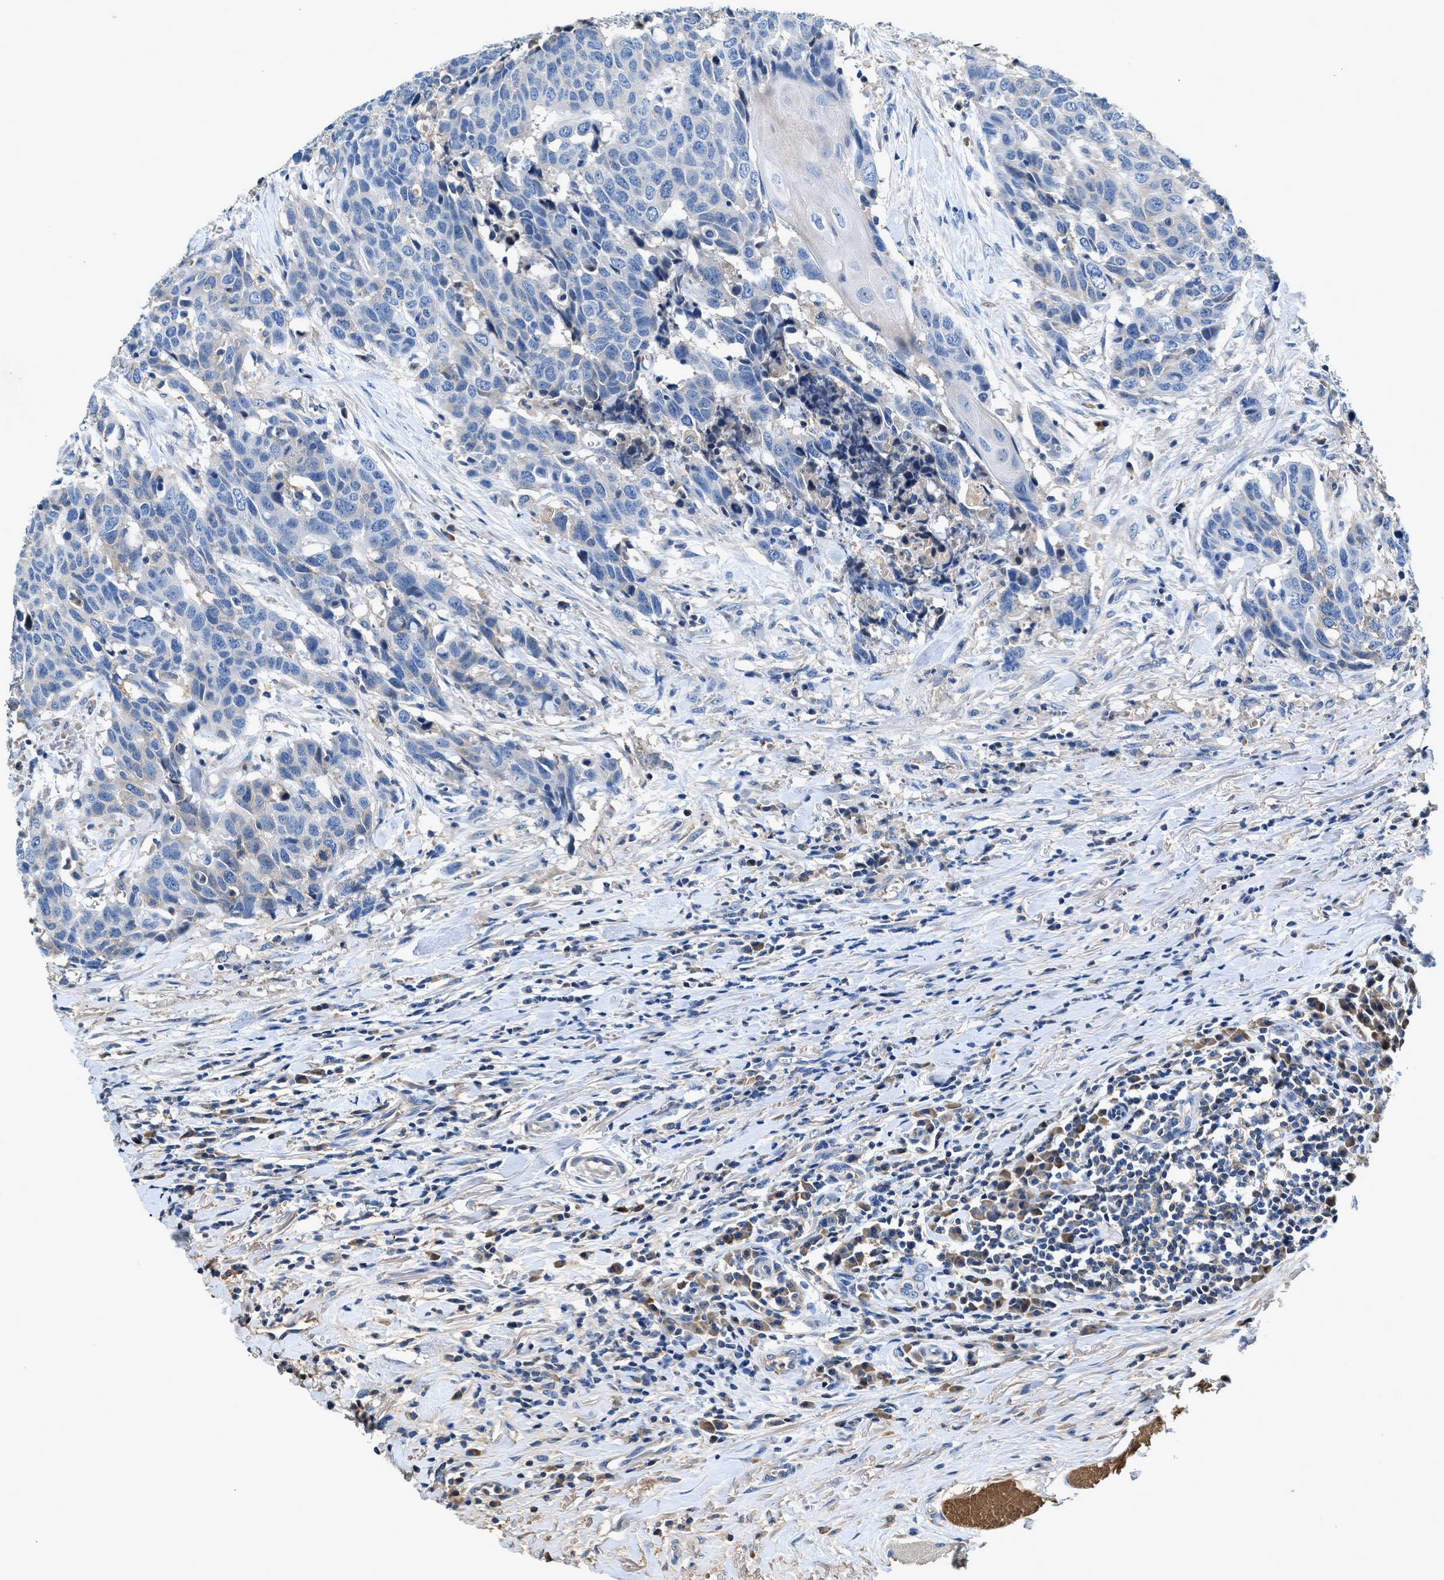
{"staining": {"intensity": "negative", "quantity": "none", "location": "none"}, "tissue": "head and neck cancer", "cell_type": "Tumor cells", "image_type": "cancer", "snomed": [{"axis": "morphology", "description": "Squamous cell carcinoma, NOS"}, {"axis": "topography", "description": "Head-Neck"}], "caption": "The photomicrograph demonstrates no significant staining in tumor cells of head and neck squamous cell carcinoma.", "gene": "RWDD2B", "patient": {"sex": "male", "age": 66}}